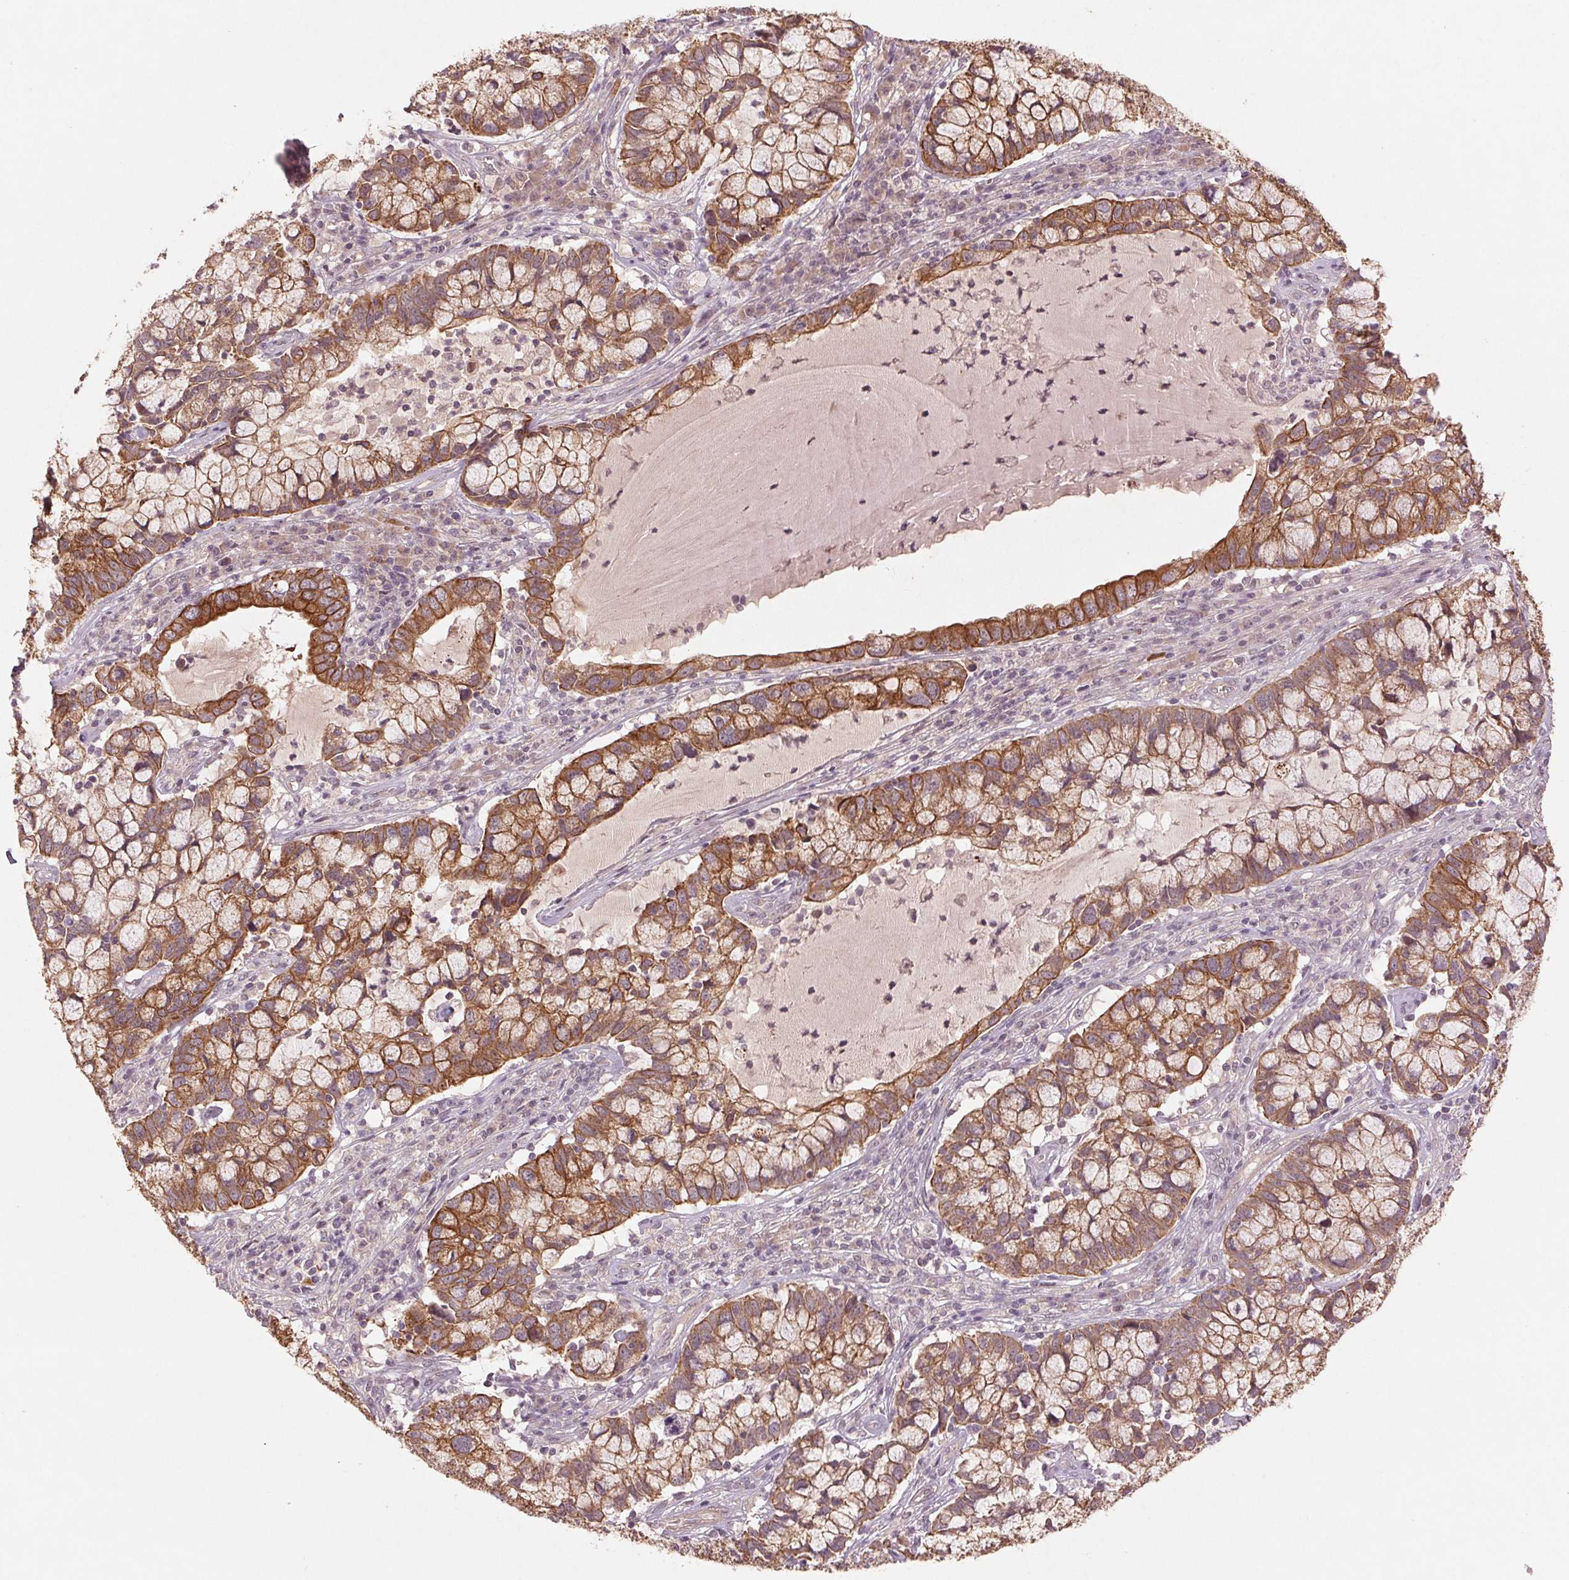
{"staining": {"intensity": "moderate", "quantity": ">75%", "location": "cytoplasmic/membranous"}, "tissue": "cervical cancer", "cell_type": "Tumor cells", "image_type": "cancer", "snomed": [{"axis": "morphology", "description": "Adenocarcinoma, NOS"}, {"axis": "topography", "description": "Cervix"}], "caption": "About >75% of tumor cells in adenocarcinoma (cervical) demonstrate moderate cytoplasmic/membranous protein staining as visualized by brown immunohistochemical staining.", "gene": "SMLR1", "patient": {"sex": "female", "age": 40}}